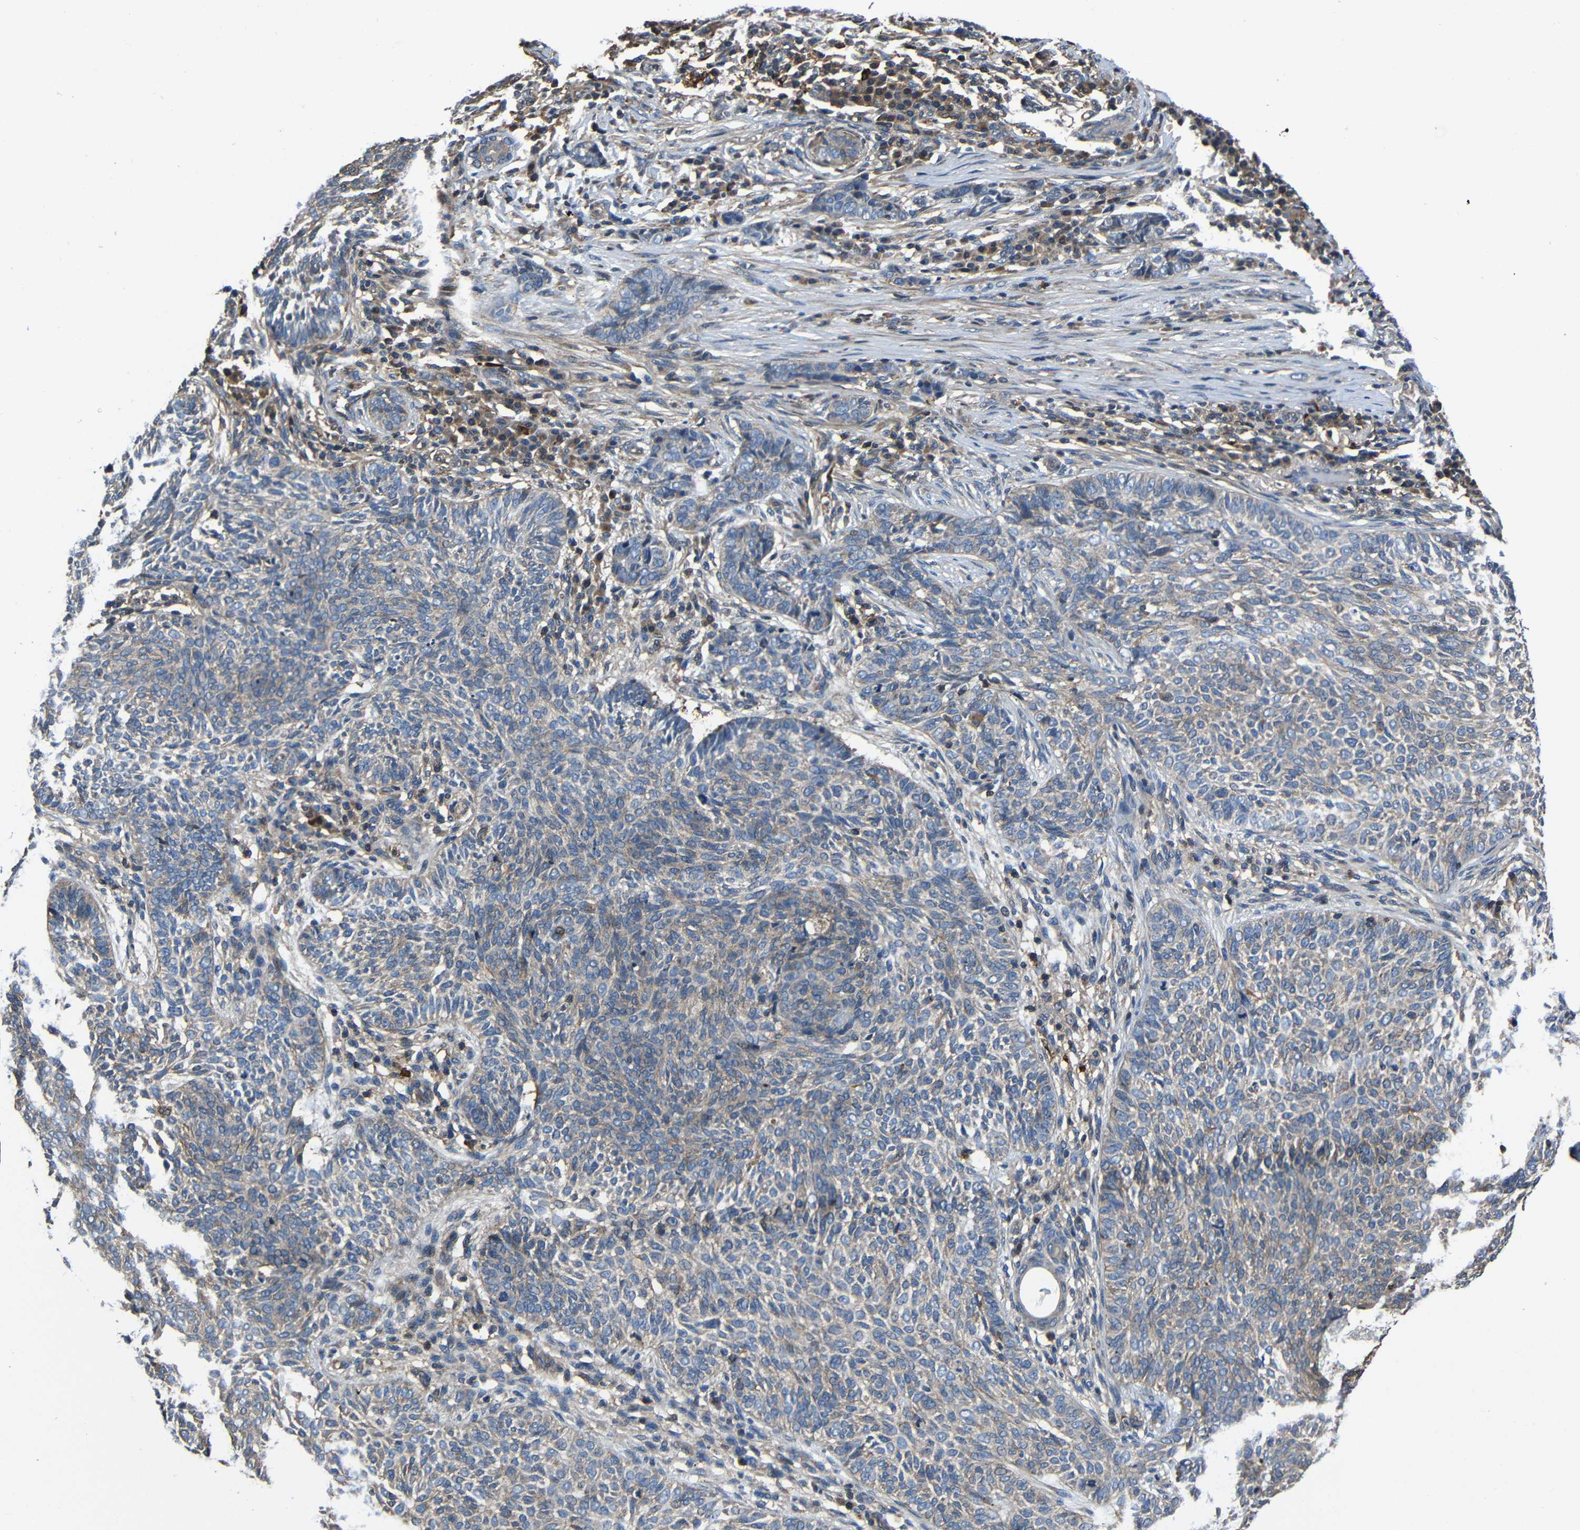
{"staining": {"intensity": "moderate", "quantity": "25%-75%", "location": "cytoplasmic/membranous"}, "tissue": "skin cancer", "cell_type": "Tumor cells", "image_type": "cancer", "snomed": [{"axis": "morphology", "description": "Basal cell carcinoma"}, {"axis": "topography", "description": "Skin"}], "caption": "Protein staining of basal cell carcinoma (skin) tissue reveals moderate cytoplasmic/membranous expression in approximately 25%-75% of tumor cells.", "gene": "GDI1", "patient": {"sex": "male", "age": 87}}